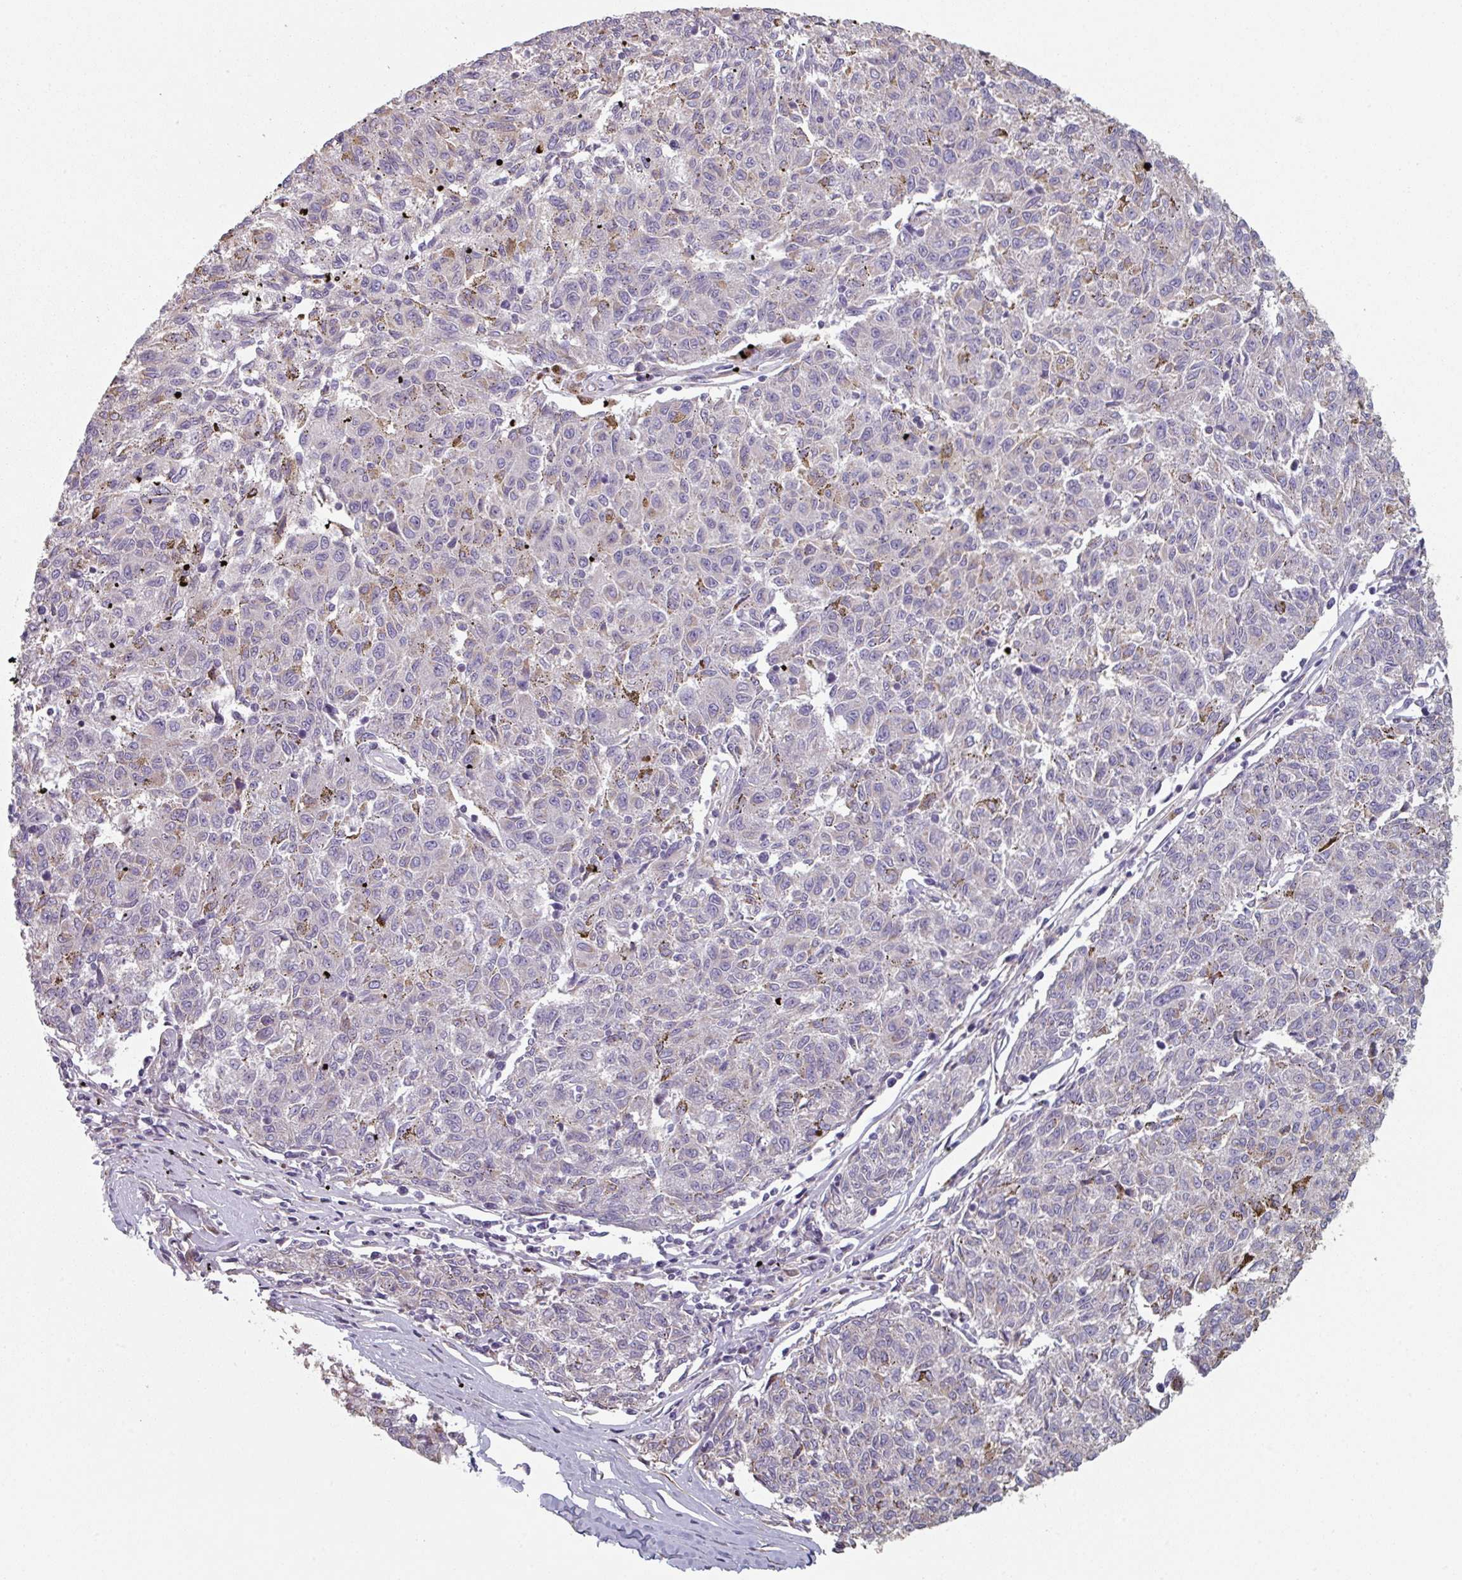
{"staining": {"intensity": "negative", "quantity": "none", "location": "none"}, "tissue": "melanoma", "cell_type": "Tumor cells", "image_type": "cancer", "snomed": [{"axis": "morphology", "description": "Malignant melanoma, NOS"}, {"axis": "topography", "description": "Skin"}], "caption": "Melanoma stained for a protein using immunohistochemistry shows no expression tumor cells.", "gene": "GSTA4", "patient": {"sex": "female", "age": 72}}